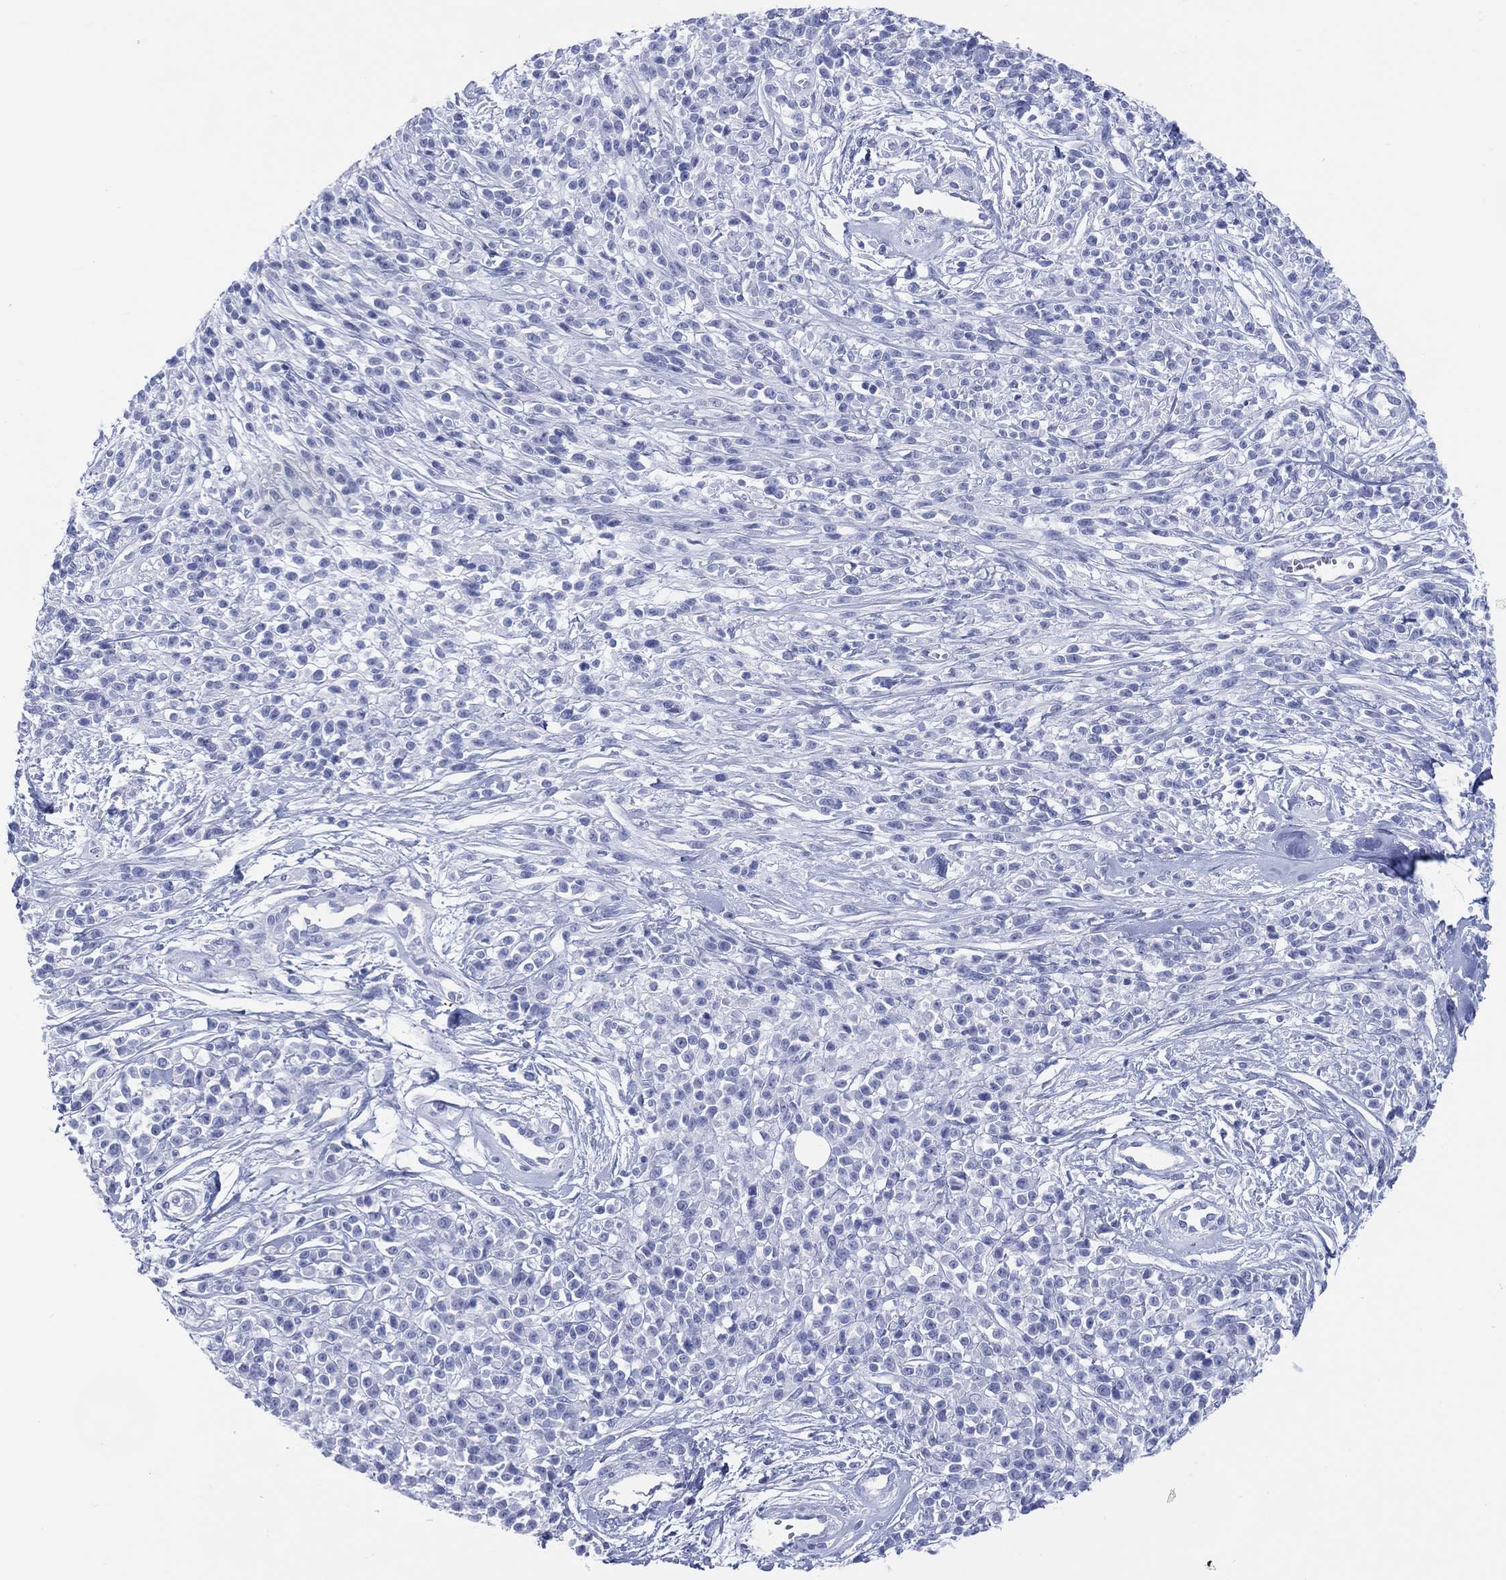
{"staining": {"intensity": "negative", "quantity": "none", "location": "none"}, "tissue": "melanoma", "cell_type": "Tumor cells", "image_type": "cancer", "snomed": [{"axis": "morphology", "description": "Malignant melanoma, NOS"}, {"axis": "topography", "description": "Skin"}, {"axis": "topography", "description": "Skin of trunk"}], "caption": "IHC histopathology image of human malignant melanoma stained for a protein (brown), which exhibits no staining in tumor cells.", "gene": "LRRD1", "patient": {"sex": "male", "age": 74}}